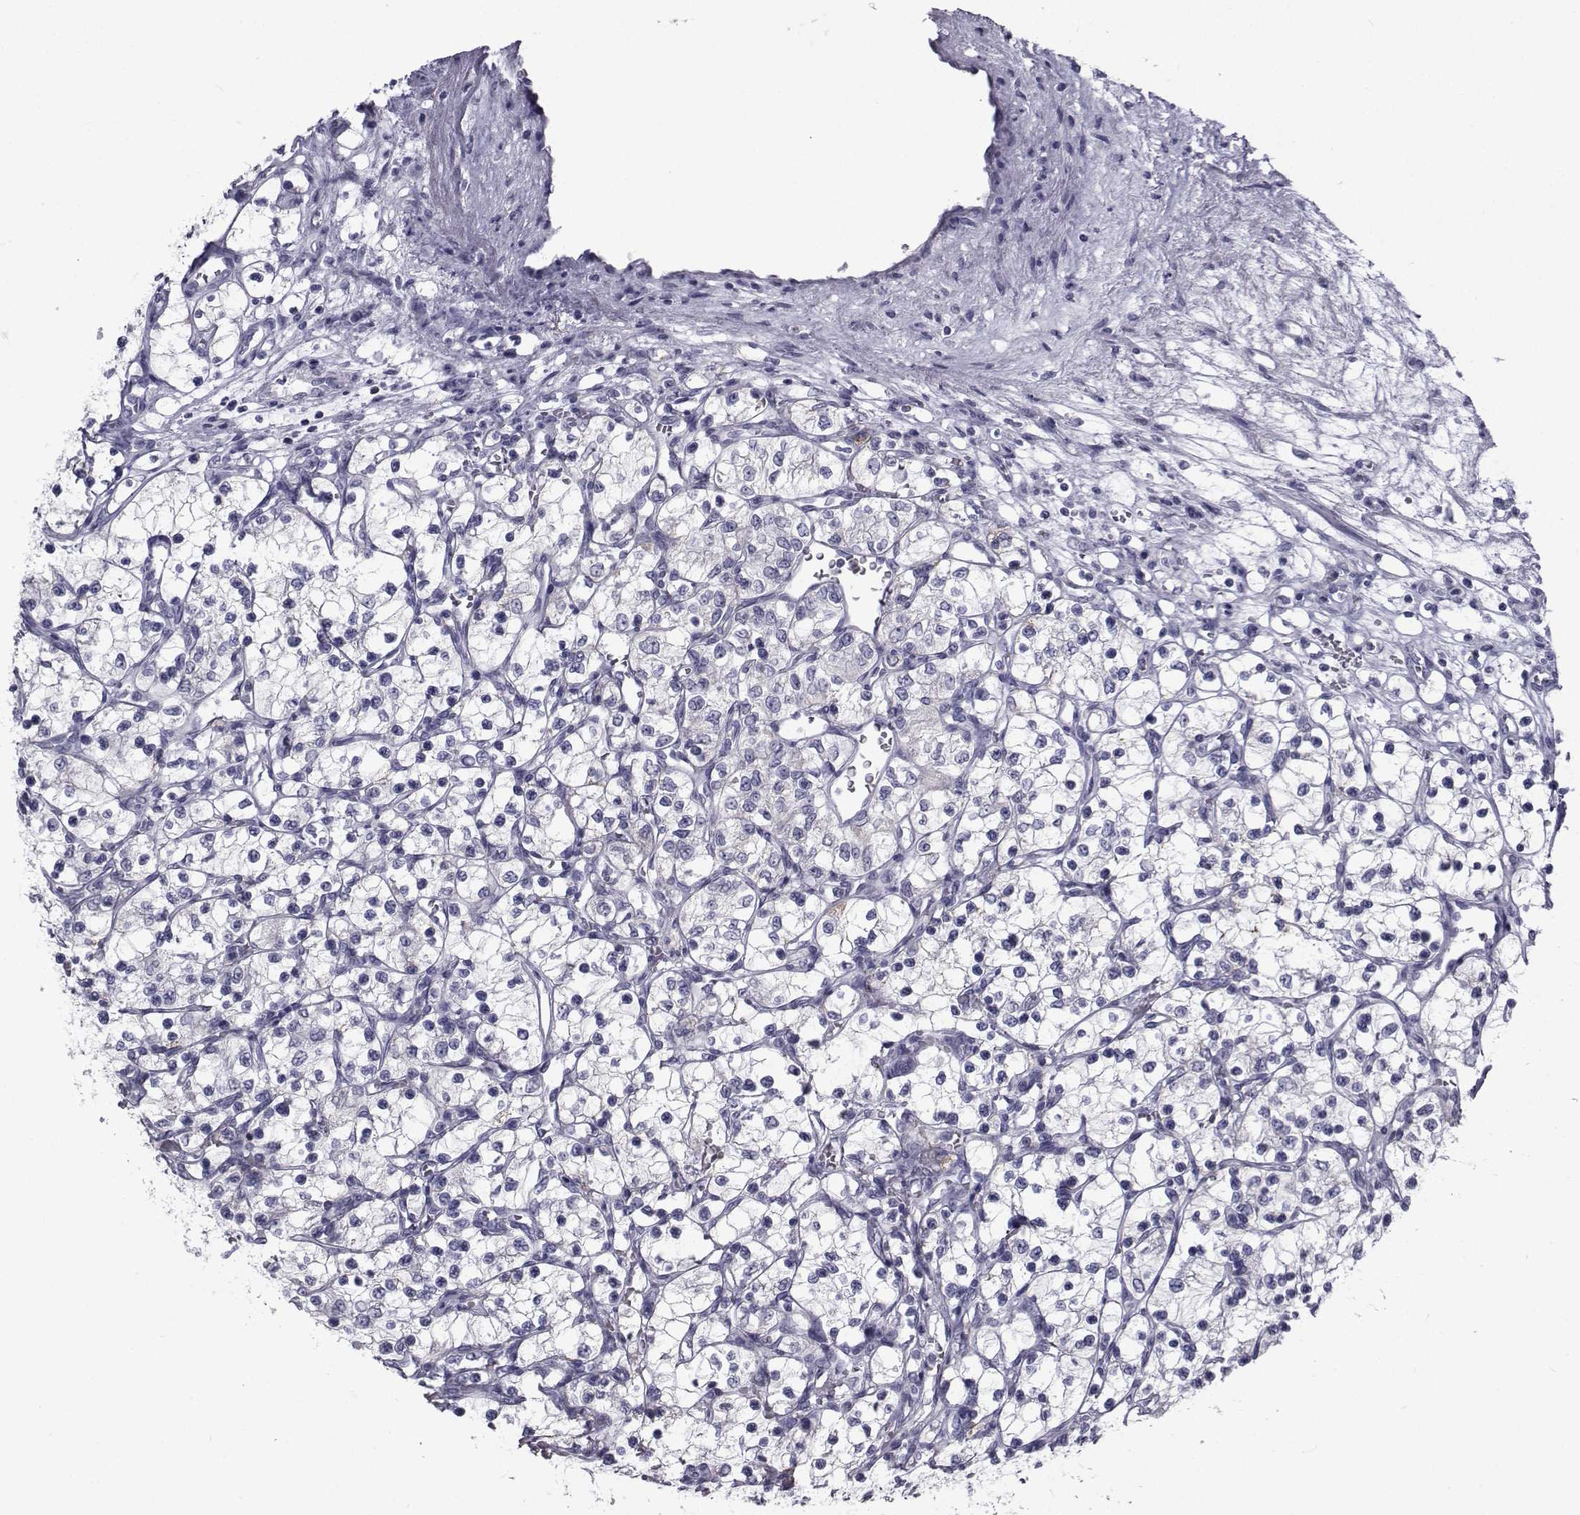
{"staining": {"intensity": "negative", "quantity": "none", "location": "none"}, "tissue": "renal cancer", "cell_type": "Tumor cells", "image_type": "cancer", "snomed": [{"axis": "morphology", "description": "Adenocarcinoma, NOS"}, {"axis": "topography", "description": "Kidney"}], "caption": "This is an immunohistochemistry (IHC) photomicrograph of renal adenocarcinoma. There is no expression in tumor cells.", "gene": "FDXR", "patient": {"sex": "female", "age": 69}}